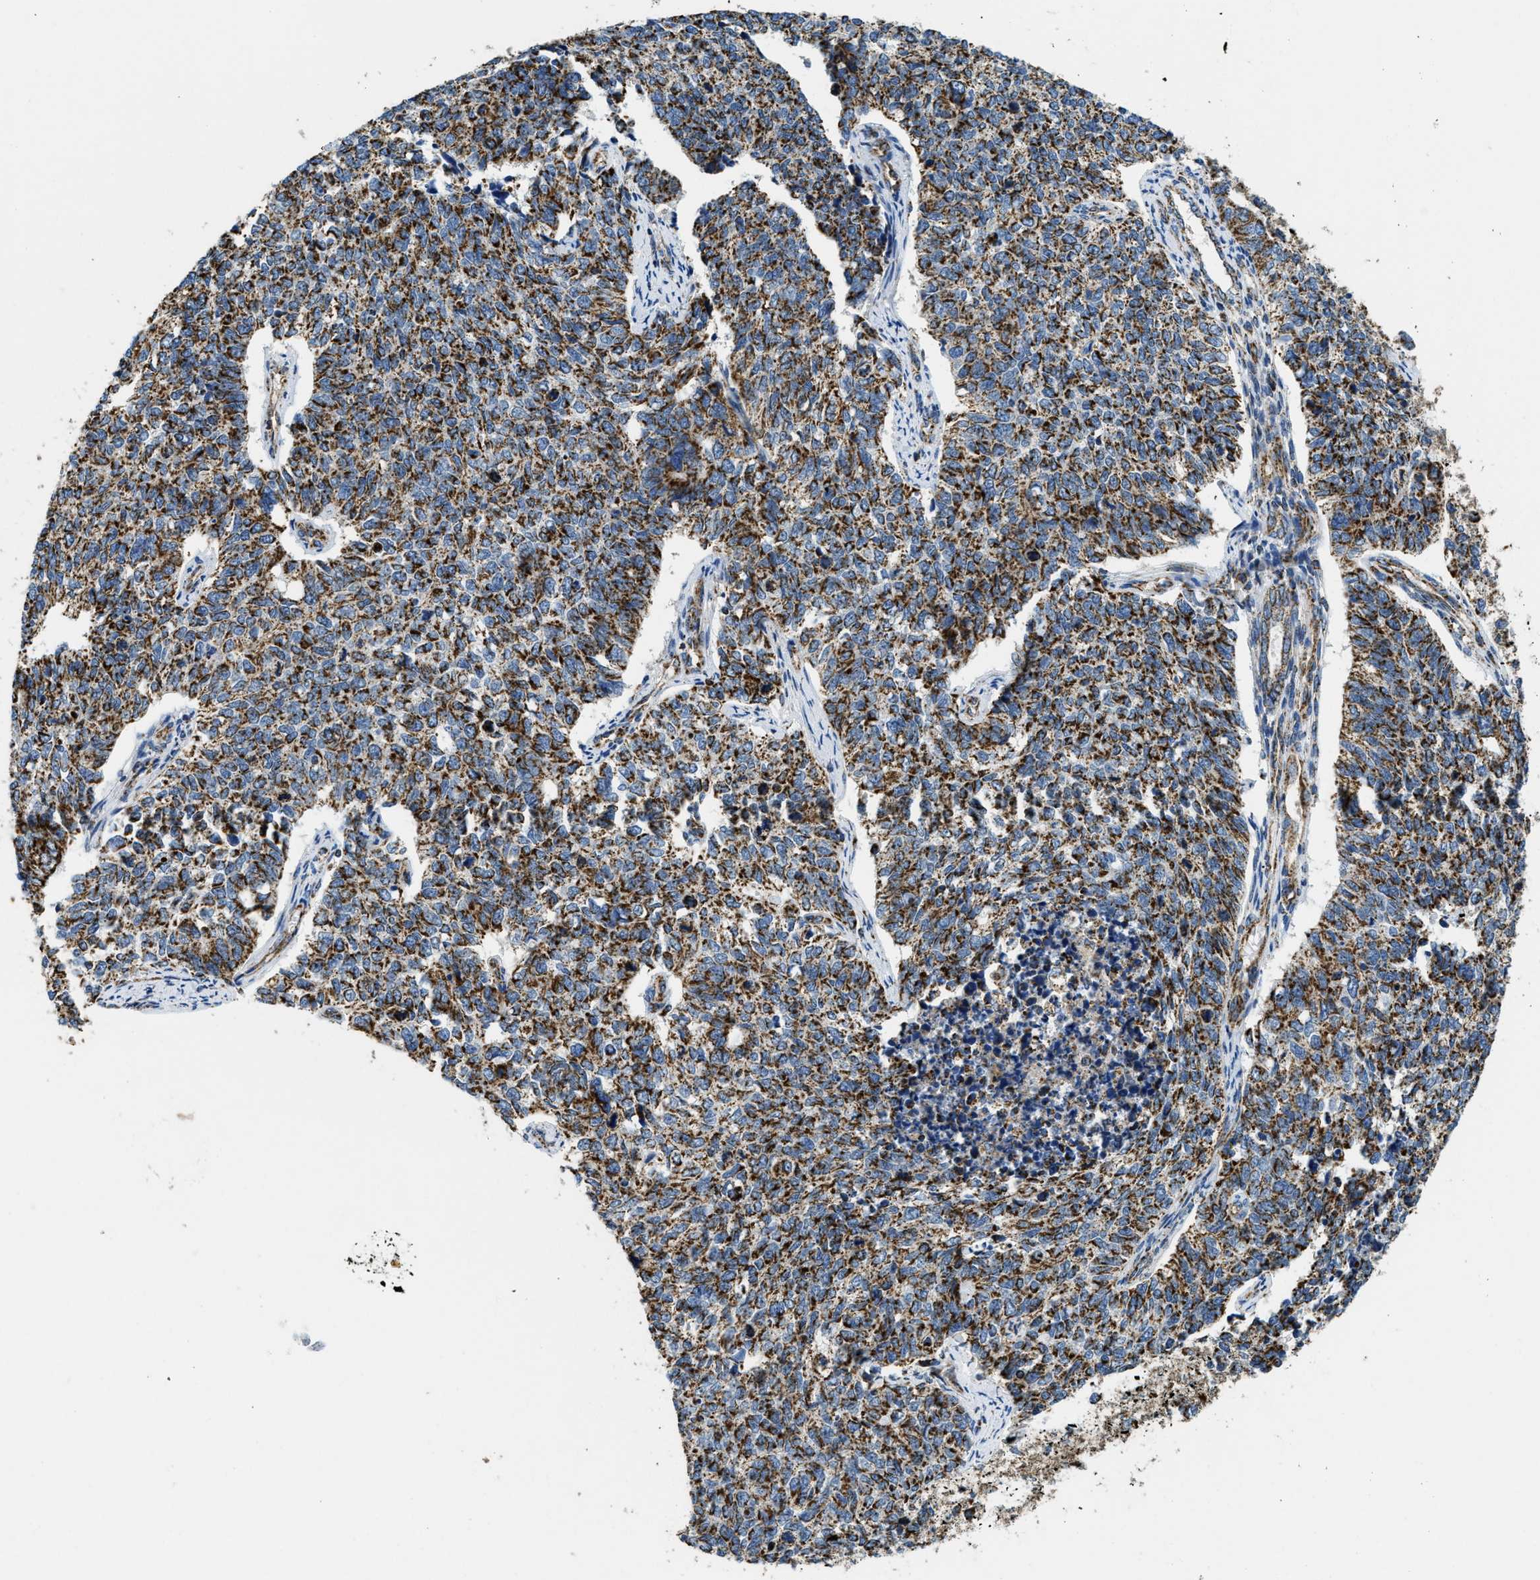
{"staining": {"intensity": "strong", "quantity": ">75%", "location": "cytoplasmic/membranous"}, "tissue": "cervical cancer", "cell_type": "Tumor cells", "image_type": "cancer", "snomed": [{"axis": "morphology", "description": "Squamous cell carcinoma, NOS"}, {"axis": "topography", "description": "Cervix"}], "caption": "A brown stain labels strong cytoplasmic/membranous positivity of a protein in cervical cancer tumor cells.", "gene": "STK33", "patient": {"sex": "female", "age": 63}}